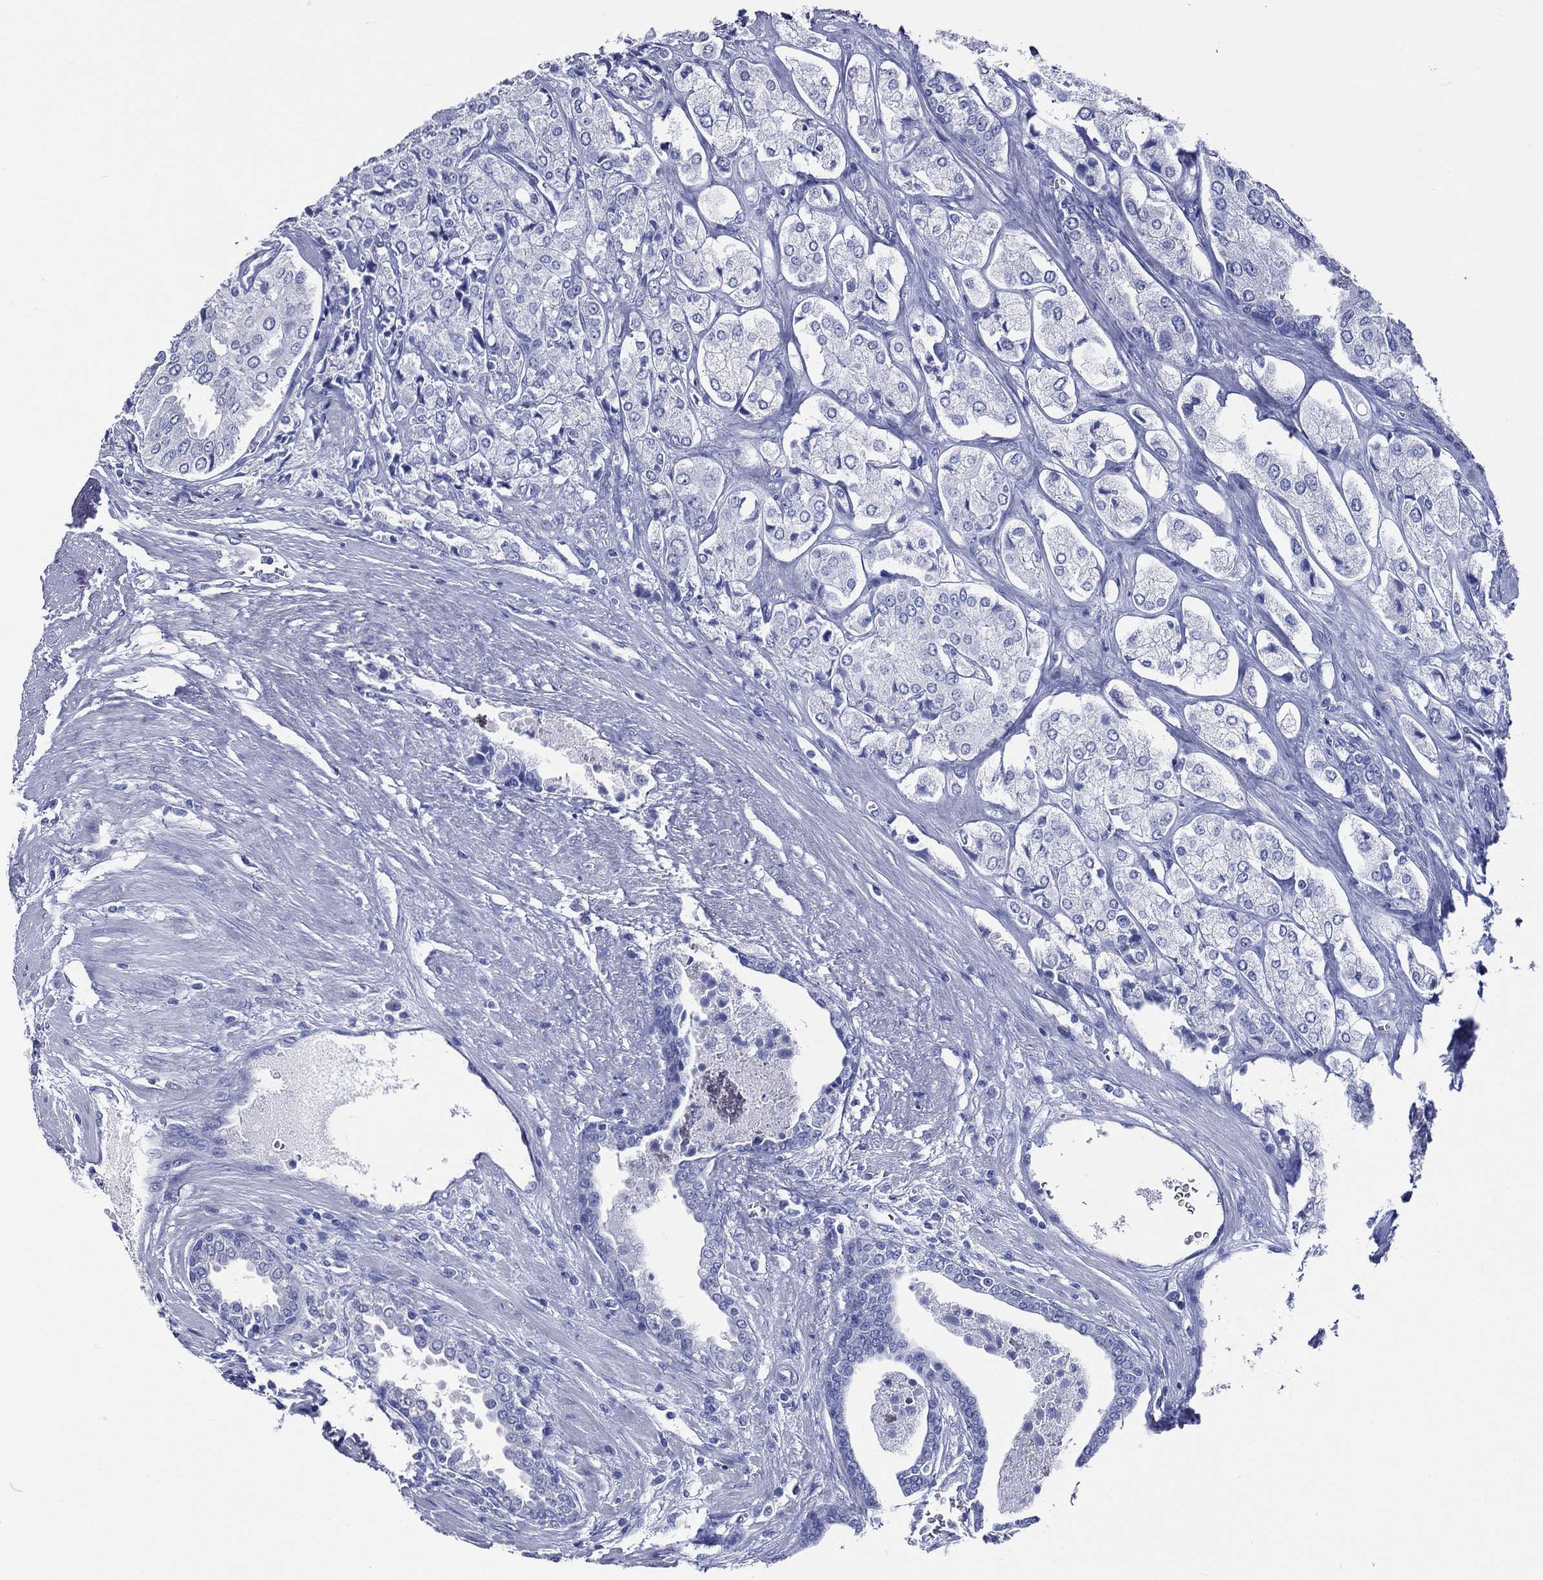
{"staining": {"intensity": "negative", "quantity": "none", "location": "none"}, "tissue": "prostate cancer", "cell_type": "Tumor cells", "image_type": "cancer", "snomed": [{"axis": "morphology", "description": "Adenocarcinoma, NOS"}, {"axis": "topography", "description": "Prostate and seminal vesicle, NOS"}, {"axis": "topography", "description": "Prostate"}], "caption": "A histopathology image of human prostate cancer is negative for staining in tumor cells.", "gene": "ACE2", "patient": {"sex": "male", "age": 67}}